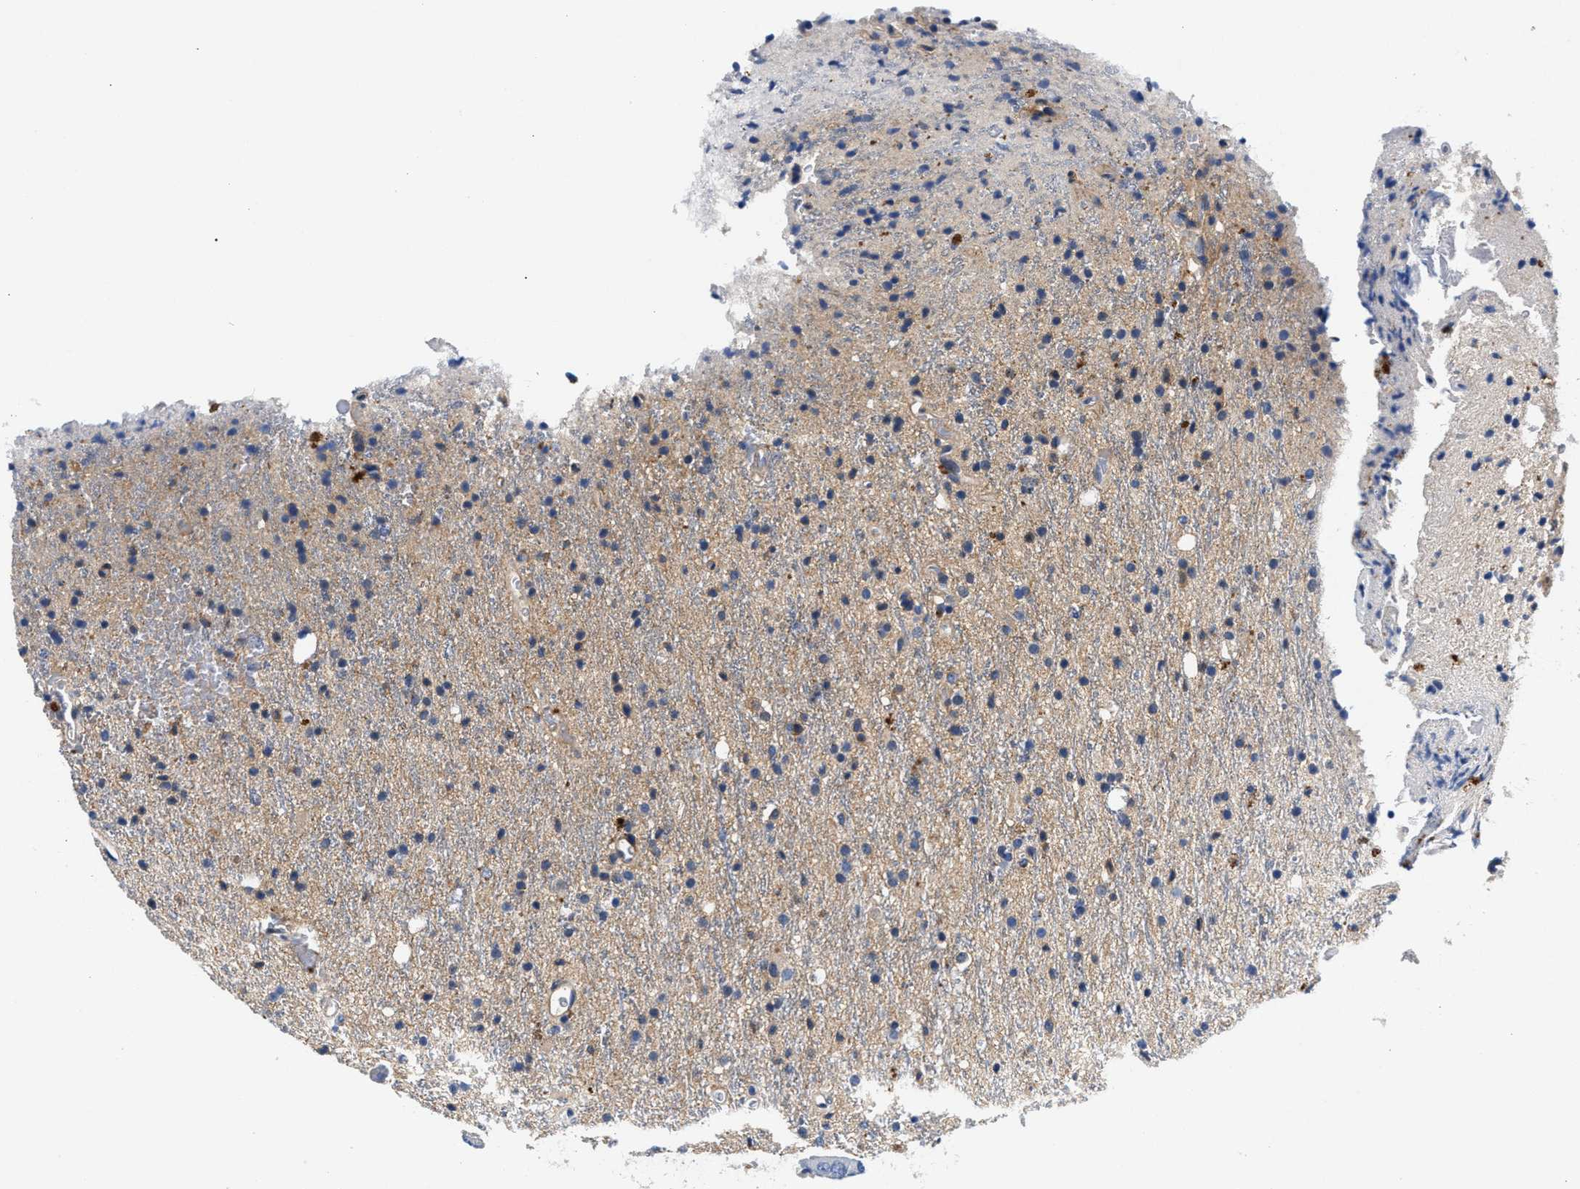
{"staining": {"intensity": "negative", "quantity": "none", "location": "none"}, "tissue": "glioma", "cell_type": "Tumor cells", "image_type": "cancer", "snomed": [{"axis": "morphology", "description": "Glioma, malignant, High grade"}, {"axis": "topography", "description": "Brain"}], "caption": "IHC histopathology image of glioma stained for a protein (brown), which demonstrates no expression in tumor cells.", "gene": "P2RY4", "patient": {"sex": "male", "age": 47}}